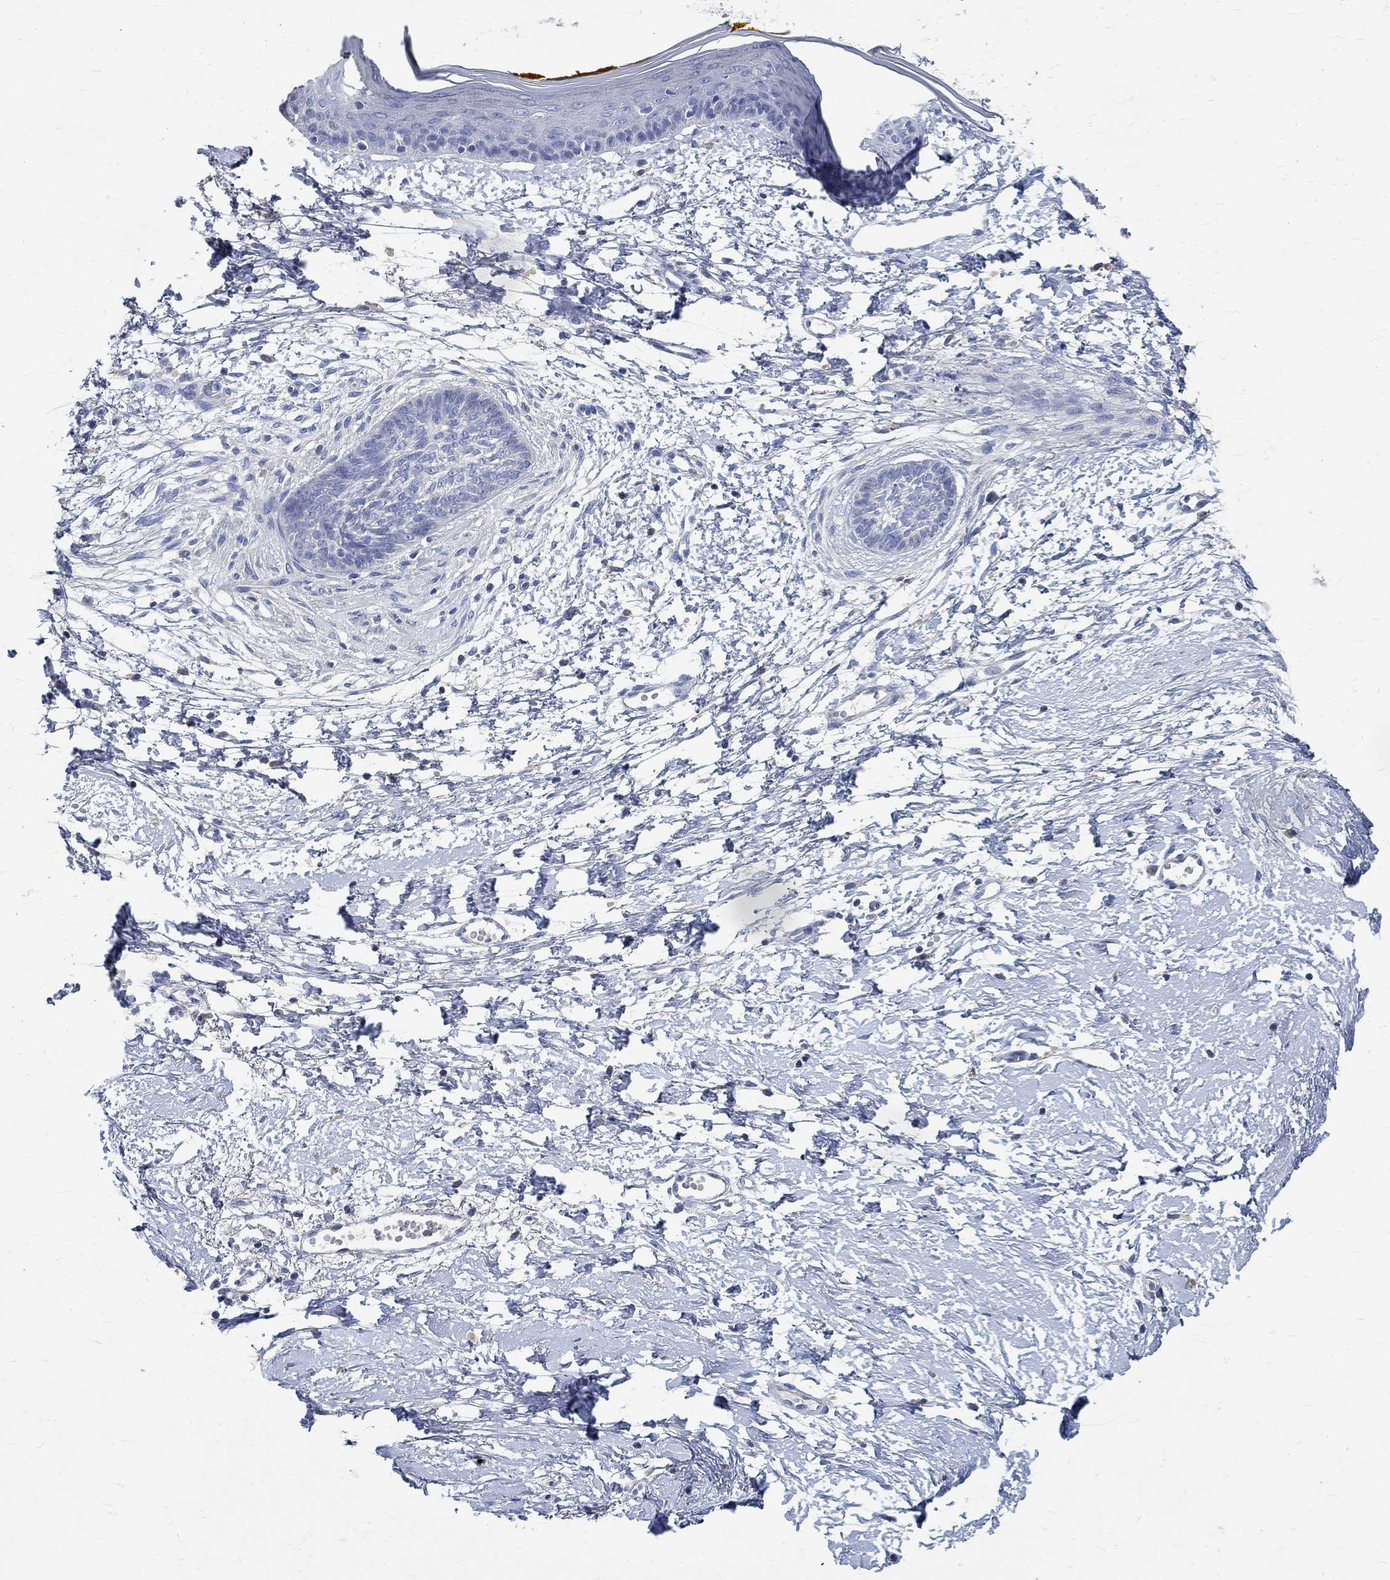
{"staining": {"intensity": "negative", "quantity": "none", "location": "none"}, "tissue": "skin cancer", "cell_type": "Tumor cells", "image_type": "cancer", "snomed": [{"axis": "morphology", "description": "Normal tissue, NOS"}, {"axis": "morphology", "description": "Basal cell carcinoma"}, {"axis": "topography", "description": "Skin"}], "caption": "Tumor cells show no significant staining in skin cancer. (DAB (3,3'-diaminobenzidine) immunohistochemistry (IHC) visualized using brightfield microscopy, high magnification).", "gene": "PRX", "patient": {"sex": "male", "age": 84}}